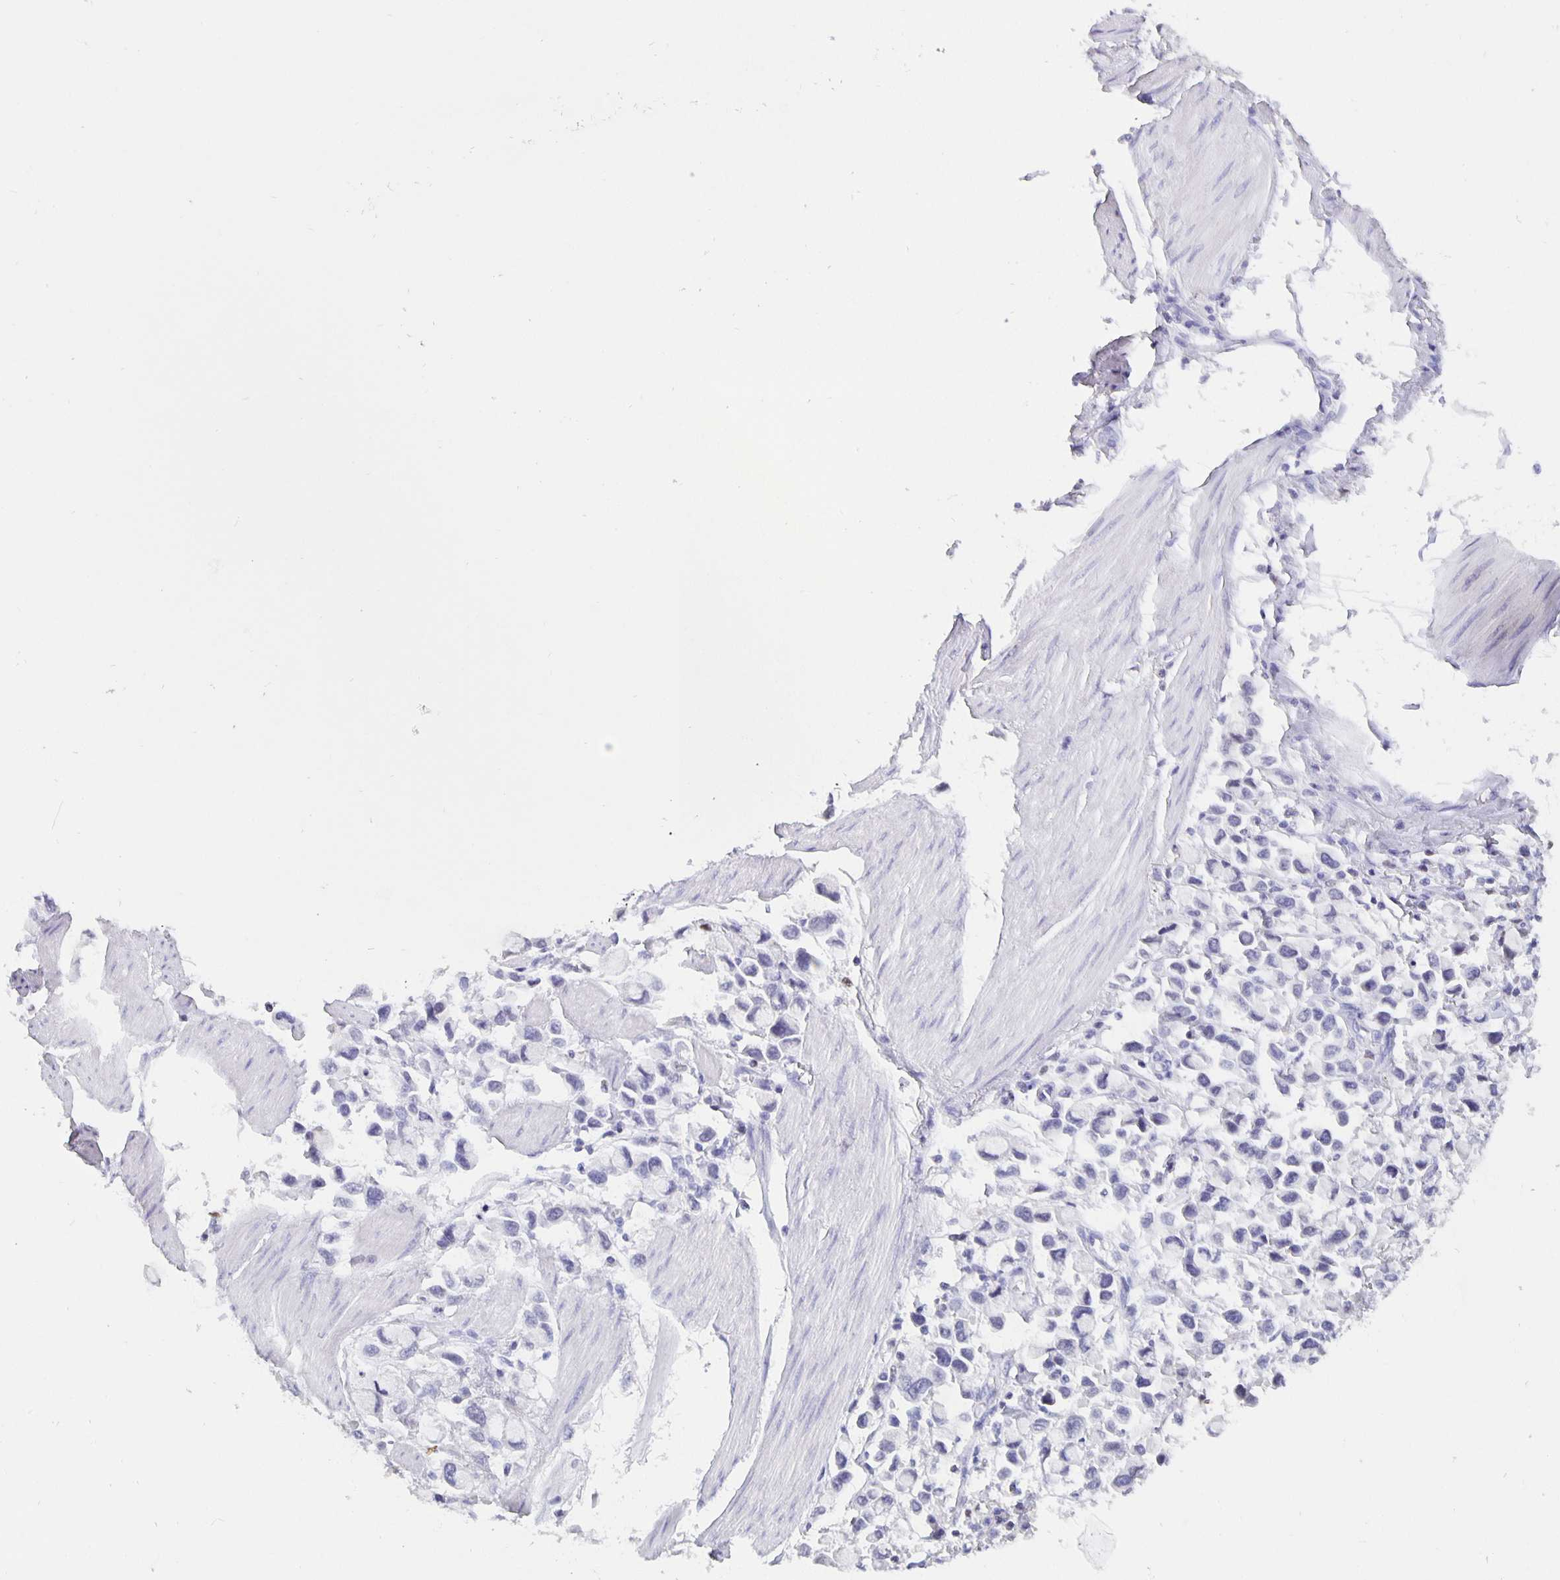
{"staining": {"intensity": "negative", "quantity": "none", "location": "none"}, "tissue": "stomach cancer", "cell_type": "Tumor cells", "image_type": "cancer", "snomed": [{"axis": "morphology", "description": "Adenocarcinoma, NOS"}, {"axis": "topography", "description": "Stomach"}], "caption": "Immunohistochemistry (IHC) micrograph of human stomach adenocarcinoma stained for a protein (brown), which exhibits no positivity in tumor cells.", "gene": "SATB2", "patient": {"sex": "female", "age": 81}}